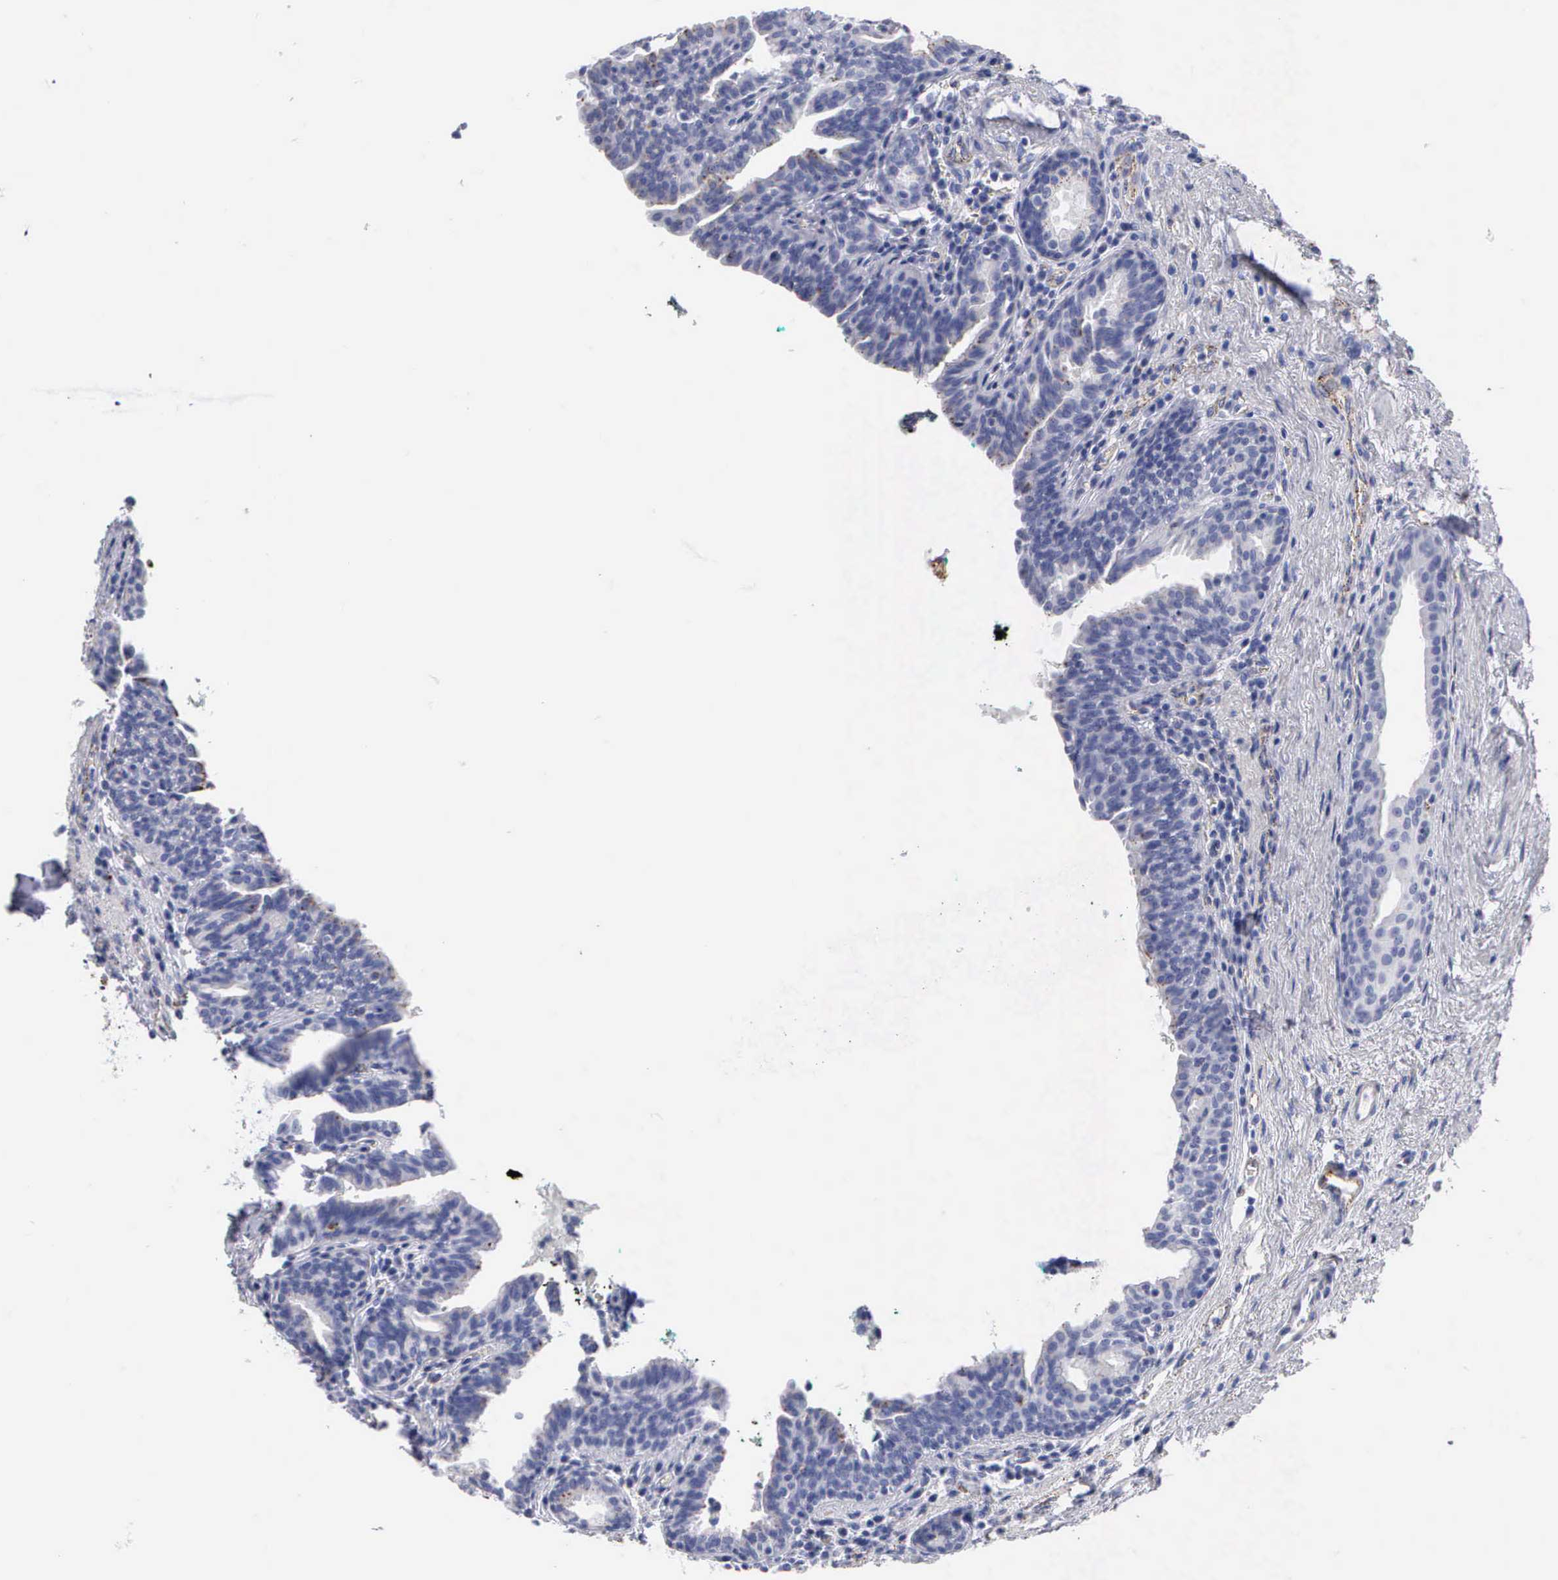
{"staining": {"intensity": "strong", "quantity": "<25%", "location": "cytoplasmic/membranous"}, "tissue": "prostate", "cell_type": "Glandular cells", "image_type": "normal", "snomed": [{"axis": "morphology", "description": "Normal tissue, NOS"}, {"axis": "topography", "description": "Prostate"}], "caption": "DAB immunohistochemical staining of benign prostate displays strong cytoplasmic/membranous protein positivity in about <25% of glandular cells.", "gene": "CTSL", "patient": {"sex": "male", "age": 65}}